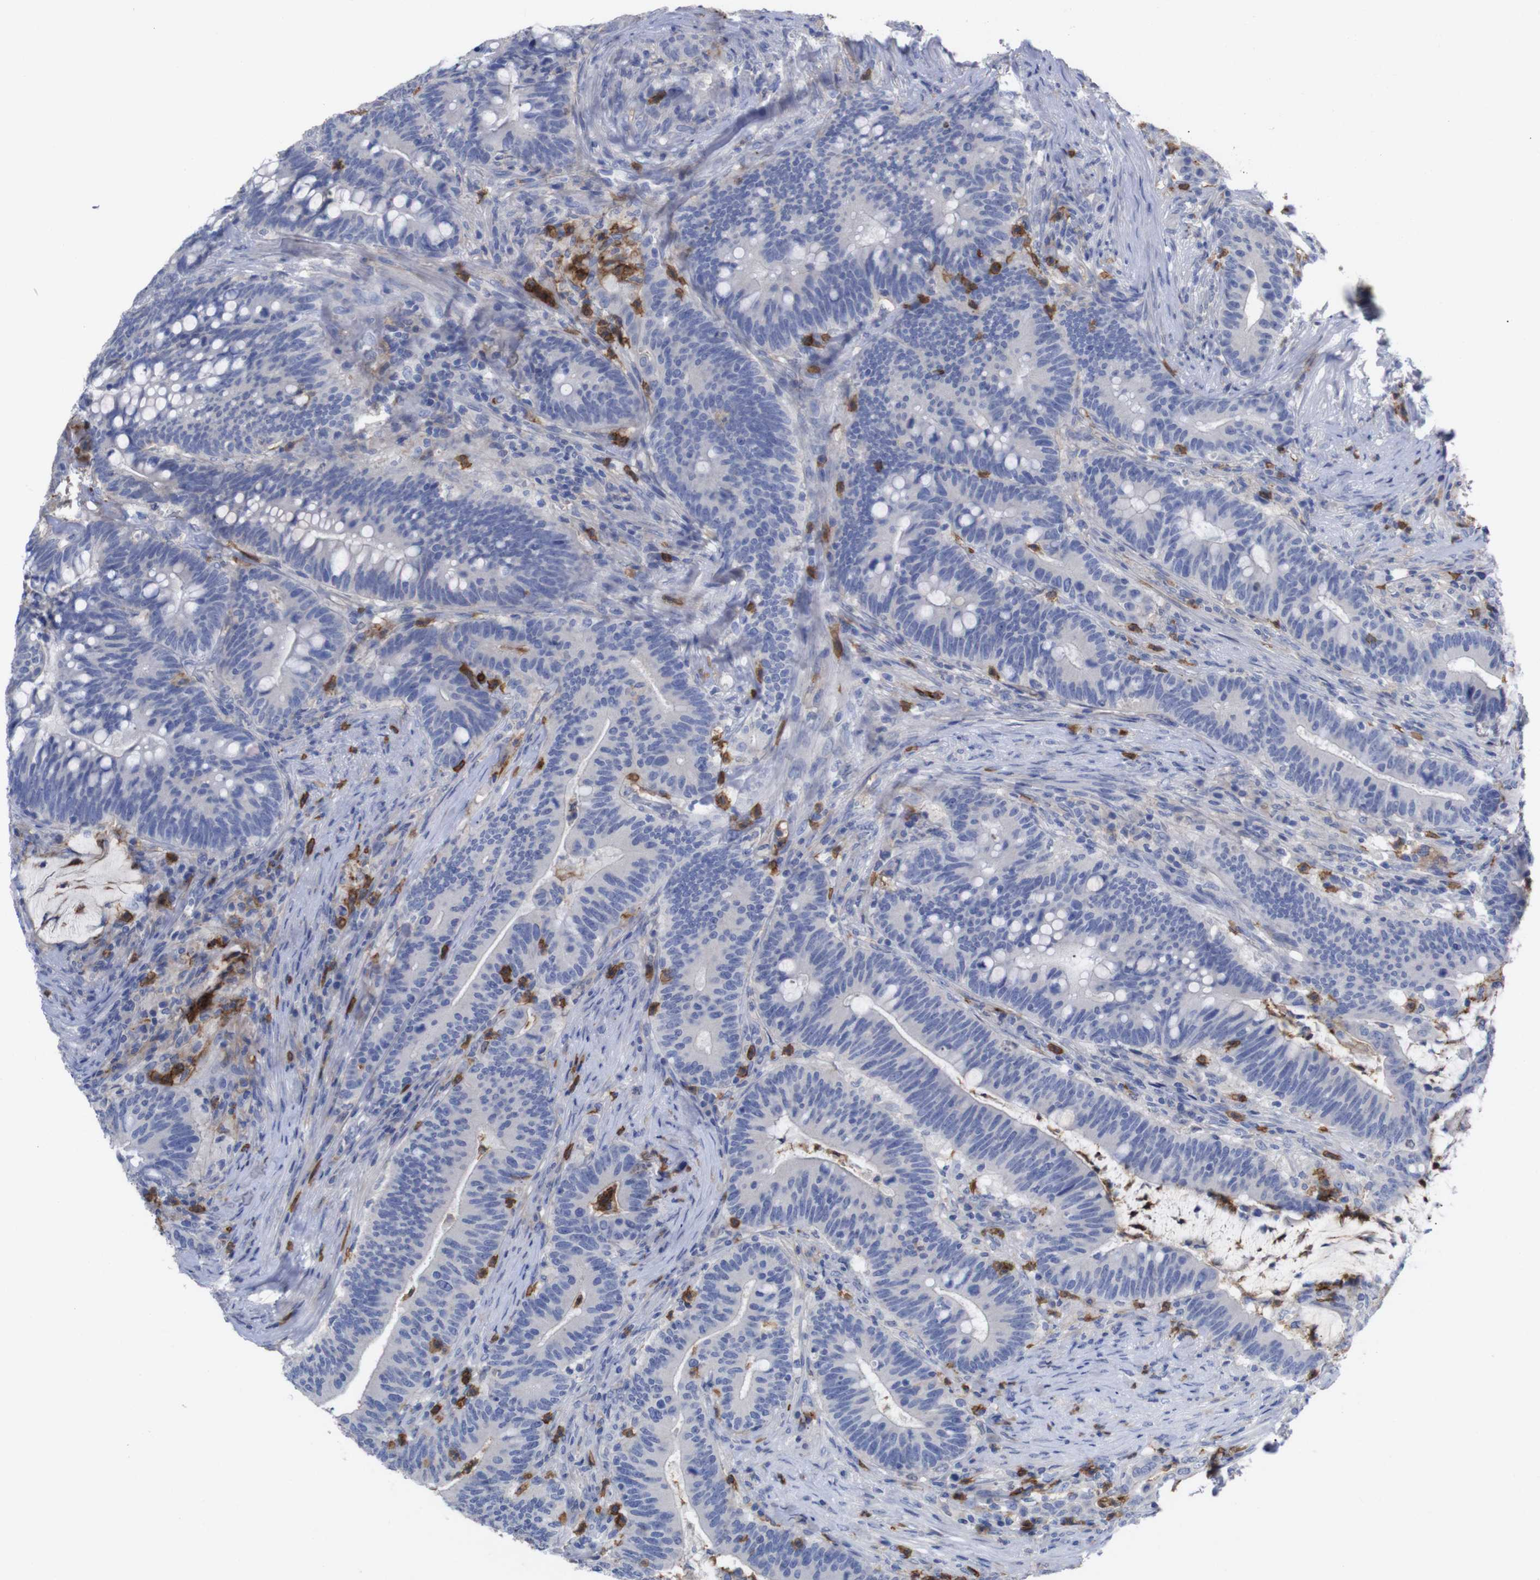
{"staining": {"intensity": "negative", "quantity": "none", "location": "none"}, "tissue": "colorectal cancer", "cell_type": "Tumor cells", "image_type": "cancer", "snomed": [{"axis": "morphology", "description": "Normal tissue, NOS"}, {"axis": "morphology", "description": "Adenocarcinoma, NOS"}, {"axis": "topography", "description": "Colon"}], "caption": "High power microscopy micrograph of an IHC photomicrograph of adenocarcinoma (colorectal), revealing no significant staining in tumor cells. (Stains: DAB immunohistochemistry (IHC) with hematoxylin counter stain, Microscopy: brightfield microscopy at high magnification).", "gene": "C5AR1", "patient": {"sex": "female", "age": 66}}